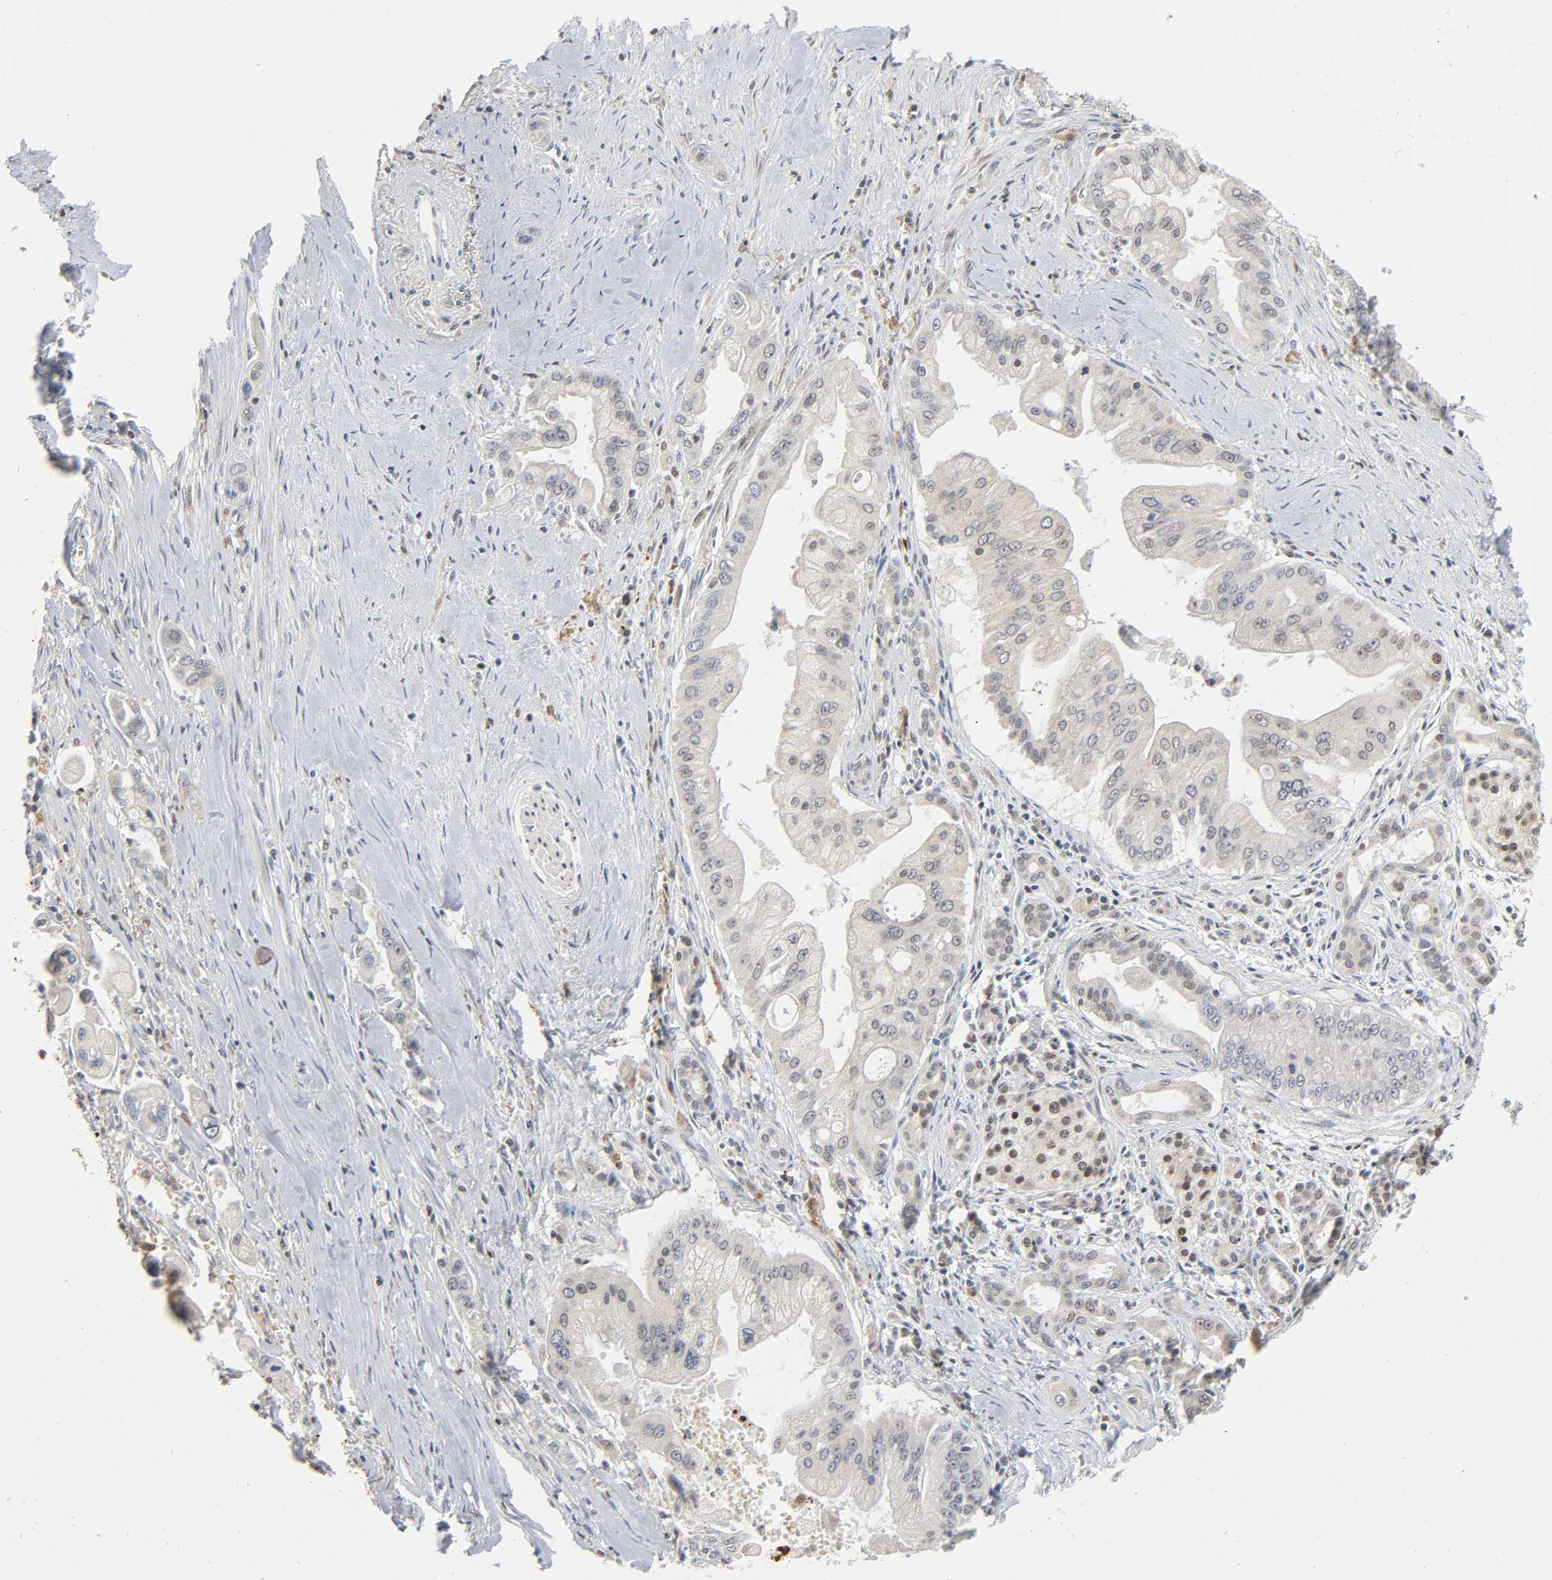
{"staining": {"intensity": "moderate", "quantity": "25%-75%", "location": "nuclear"}, "tissue": "pancreatic cancer", "cell_type": "Tumor cells", "image_type": "cancer", "snomed": [{"axis": "morphology", "description": "Adenocarcinoma, NOS"}, {"axis": "topography", "description": "Pancreas"}], "caption": "Immunohistochemistry (IHC) histopathology image of neoplastic tissue: human pancreatic cancer stained using immunohistochemistry (IHC) demonstrates medium levels of moderate protein expression localized specifically in the nuclear of tumor cells, appearing as a nuclear brown color.", "gene": "KAT2B", "patient": {"sex": "male", "age": 59}}